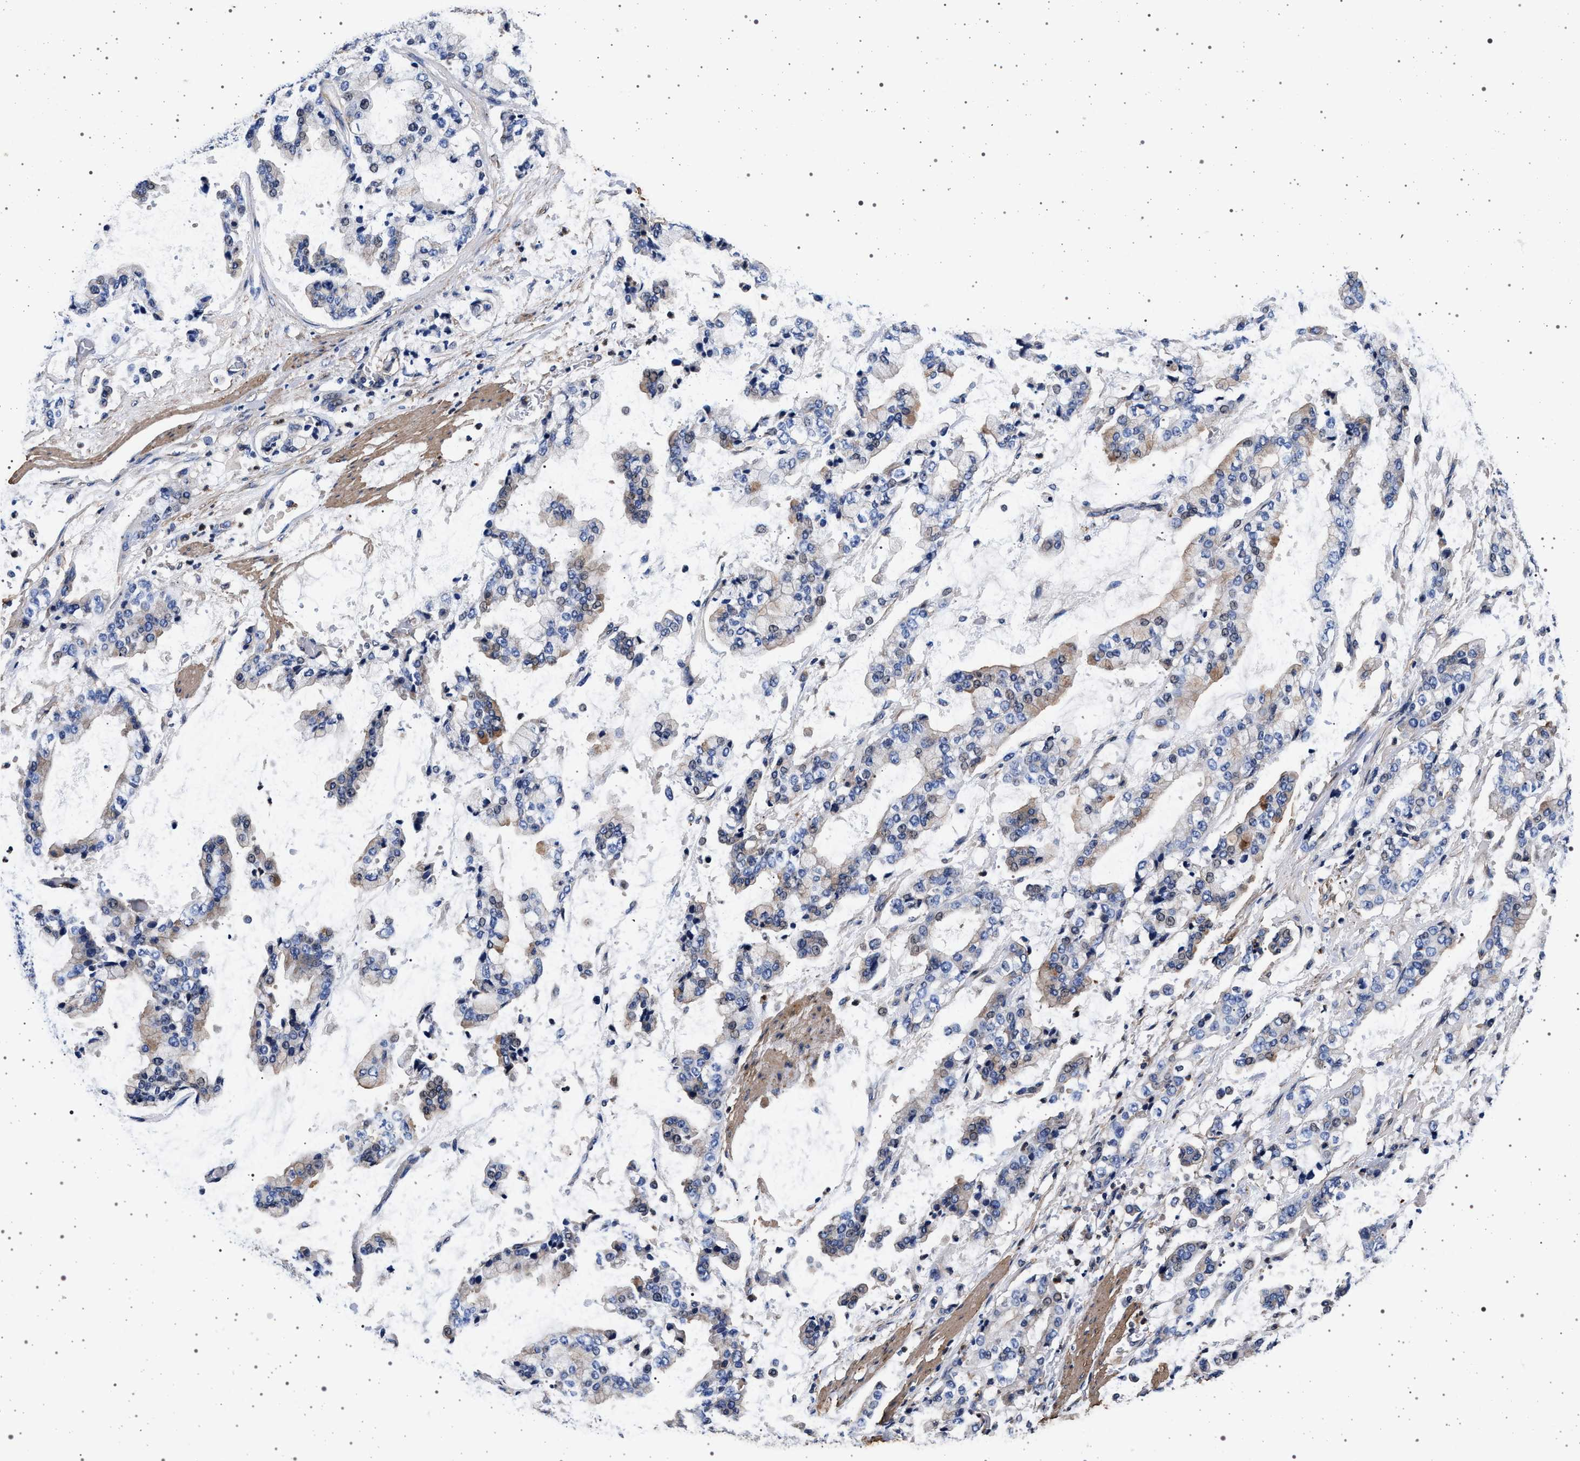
{"staining": {"intensity": "weak", "quantity": "<25%", "location": "nuclear"}, "tissue": "stomach cancer", "cell_type": "Tumor cells", "image_type": "cancer", "snomed": [{"axis": "morphology", "description": "Normal tissue, NOS"}, {"axis": "morphology", "description": "Adenocarcinoma, NOS"}, {"axis": "topography", "description": "Stomach, upper"}, {"axis": "topography", "description": "Stomach"}], "caption": "The immunohistochemistry micrograph has no significant positivity in tumor cells of stomach cancer (adenocarcinoma) tissue. (DAB IHC, high magnification).", "gene": "KCNK6", "patient": {"sex": "male", "age": 76}}